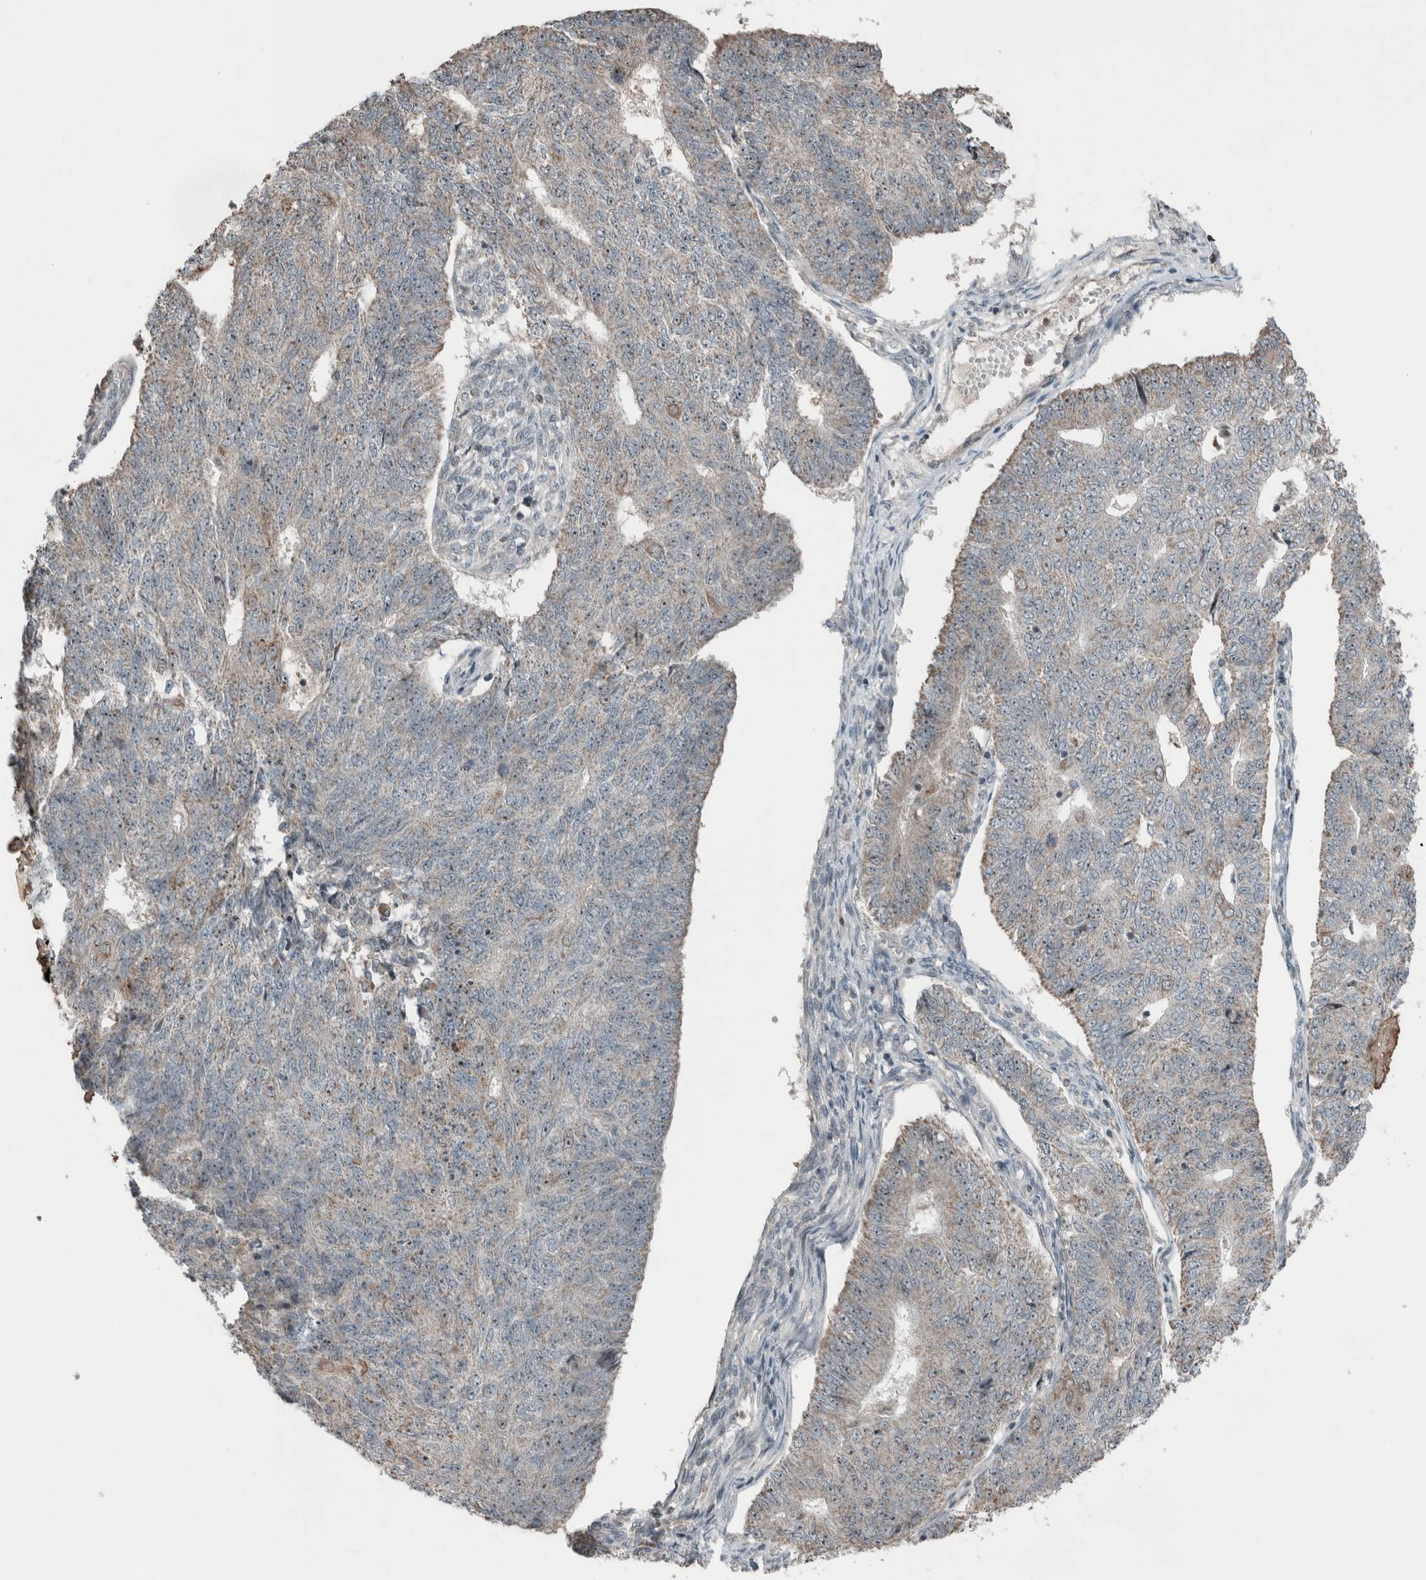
{"staining": {"intensity": "weak", "quantity": "25%-75%", "location": "nuclear"}, "tissue": "endometrial cancer", "cell_type": "Tumor cells", "image_type": "cancer", "snomed": [{"axis": "morphology", "description": "Adenocarcinoma, NOS"}, {"axis": "topography", "description": "Endometrium"}], "caption": "A micrograph of human adenocarcinoma (endometrial) stained for a protein displays weak nuclear brown staining in tumor cells. The staining is performed using DAB (3,3'-diaminobenzidine) brown chromogen to label protein expression. The nuclei are counter-stained blue using hematoxylin.", "gene": "RPF1", "patient": {"sex": "female", "age": 32}}